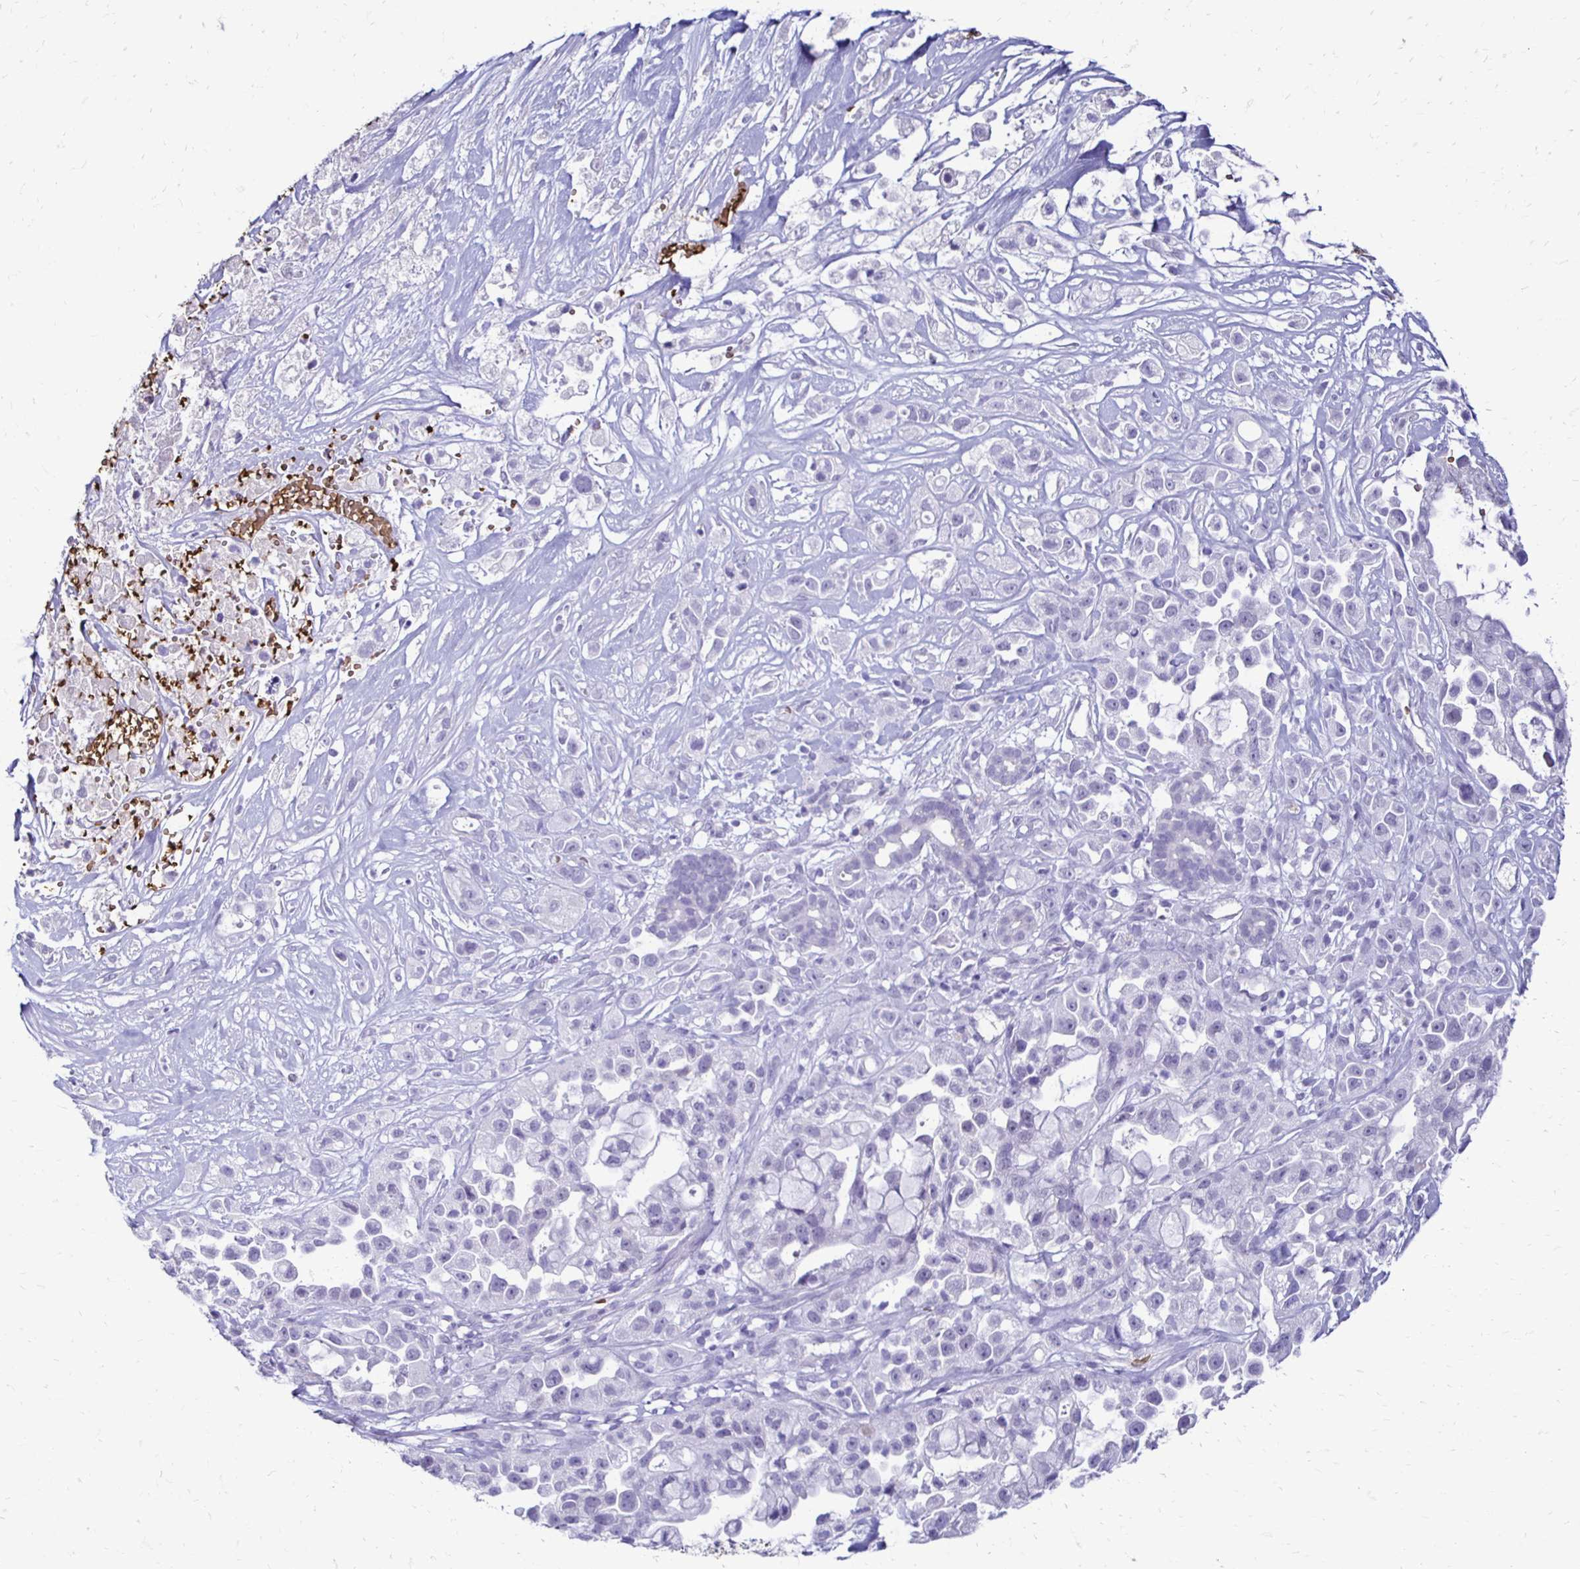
{"staining": {"intensity": "negative", "quantity": "none", "location": "none"}, "tissue": "pancreatic cancer", "cell_type": "Tumor cells", "image_type": "cancer", "snomed": [{"axis": "morphology", "description": "Adenocarcinoma, NOS"}, {"axis": "topography", "description": "Pancreas"}], "caption": "Immunohistochemistry histopathology image of human pancreatic cancer stained for a protein (brown), which demonstrates no positivity in tumor cells.", "gene": "RHBDL3", "patient": {"sex": "male", "age": 44}}